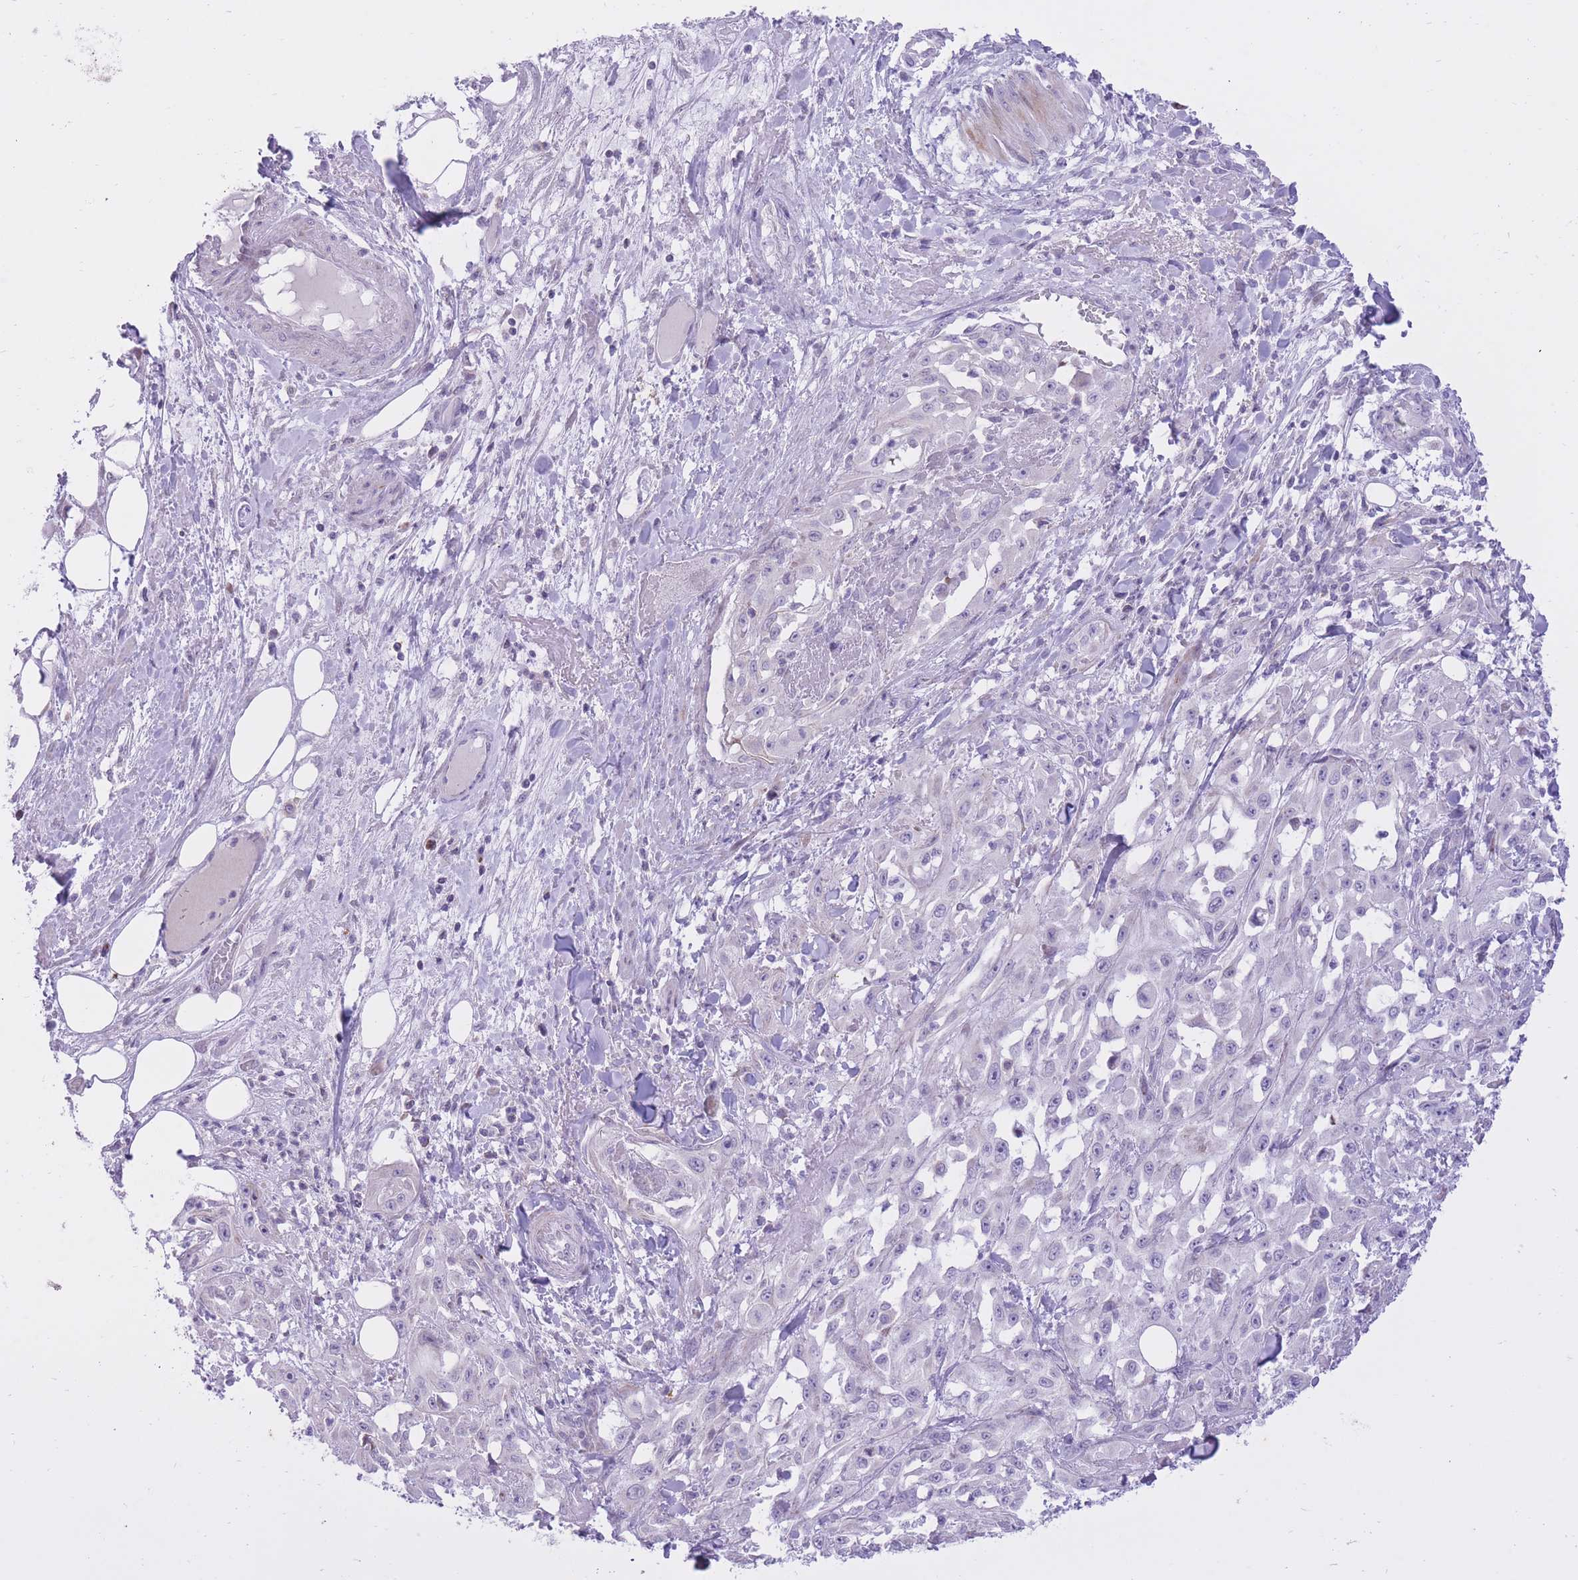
{"staining": {"intensity": "negative", "quantity": "none", "location": "none"}, "tissue": "skin cancer", "cell_type": "Tumor cells", "image_type": "cancer", "snomed": [{"axis": "morphology", "description": "Squamous cell carcinoma, NOS"}, {"axis": "morphology", "description": "Squamous cell carcinoma, metastatic, NOS"}, {"axis": "topography", "description": "Skin"}, {"axis": "topography", "description": "Lymph node"}], "caption": "Tumor cells are negative for protein expression in human skin metastatic squamous cell carcinoma. Brightfield microscopy of IHC stained with DAB (brown) and hematoxylin (blue), captured at high magnification.", "gene": "DENND2D", "patient": {"sex": "male", "age": 75}}